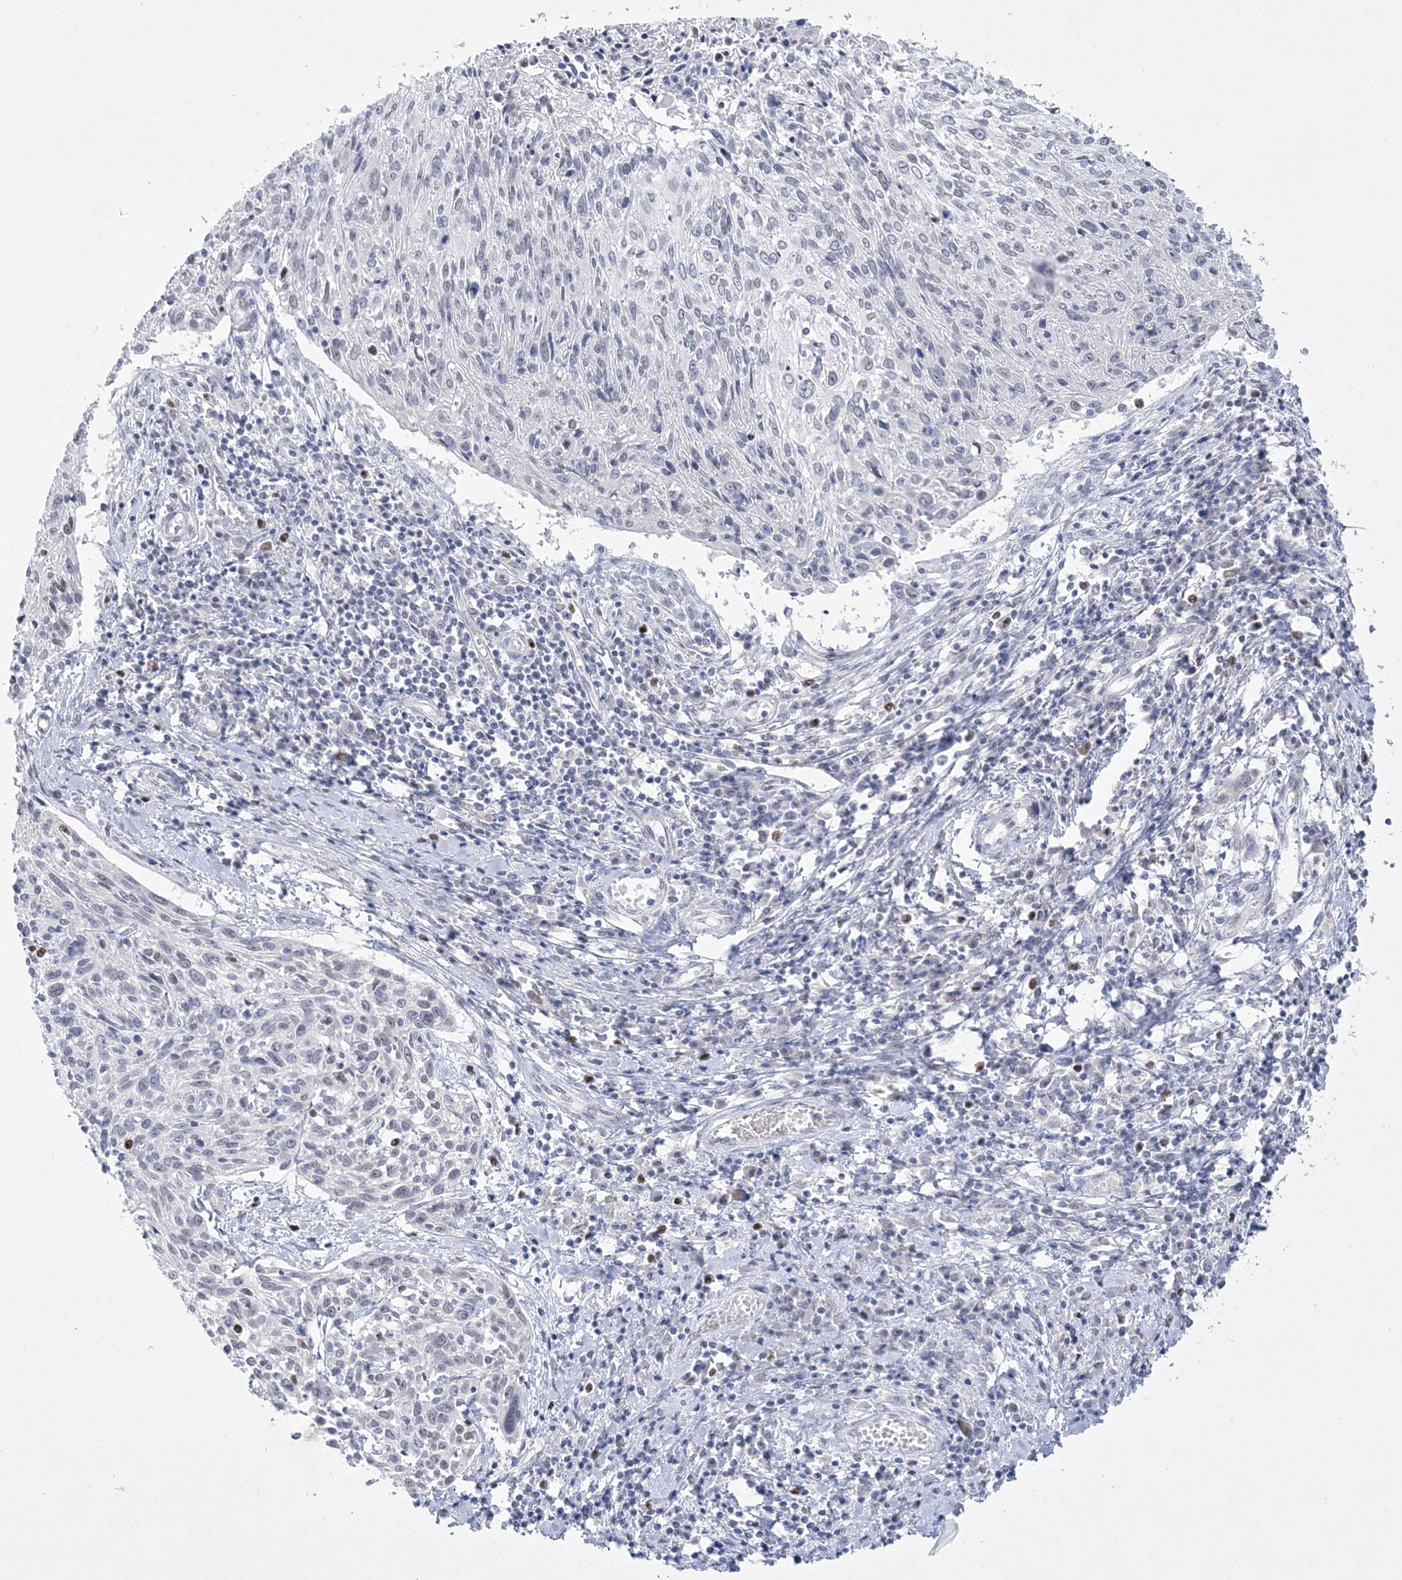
{"staining": {"intensity": "negative", "quantity": "none", "location": "none"}, "tissue": "cervical cancer", "cell_type": "Tumor cells", "image_type": "cancer", "snomed": [{"axis": "morphology", "description": "Squamous cell carcinoma, NOS"}, {"axis": "topography", "description": "Cervix"}], "caption": "Photomicrograph shows no protein positivity in tumor cells of cervical cancer tissue.", "gene": "WDR27", "patient": {"sex": "female", "age": 51}}